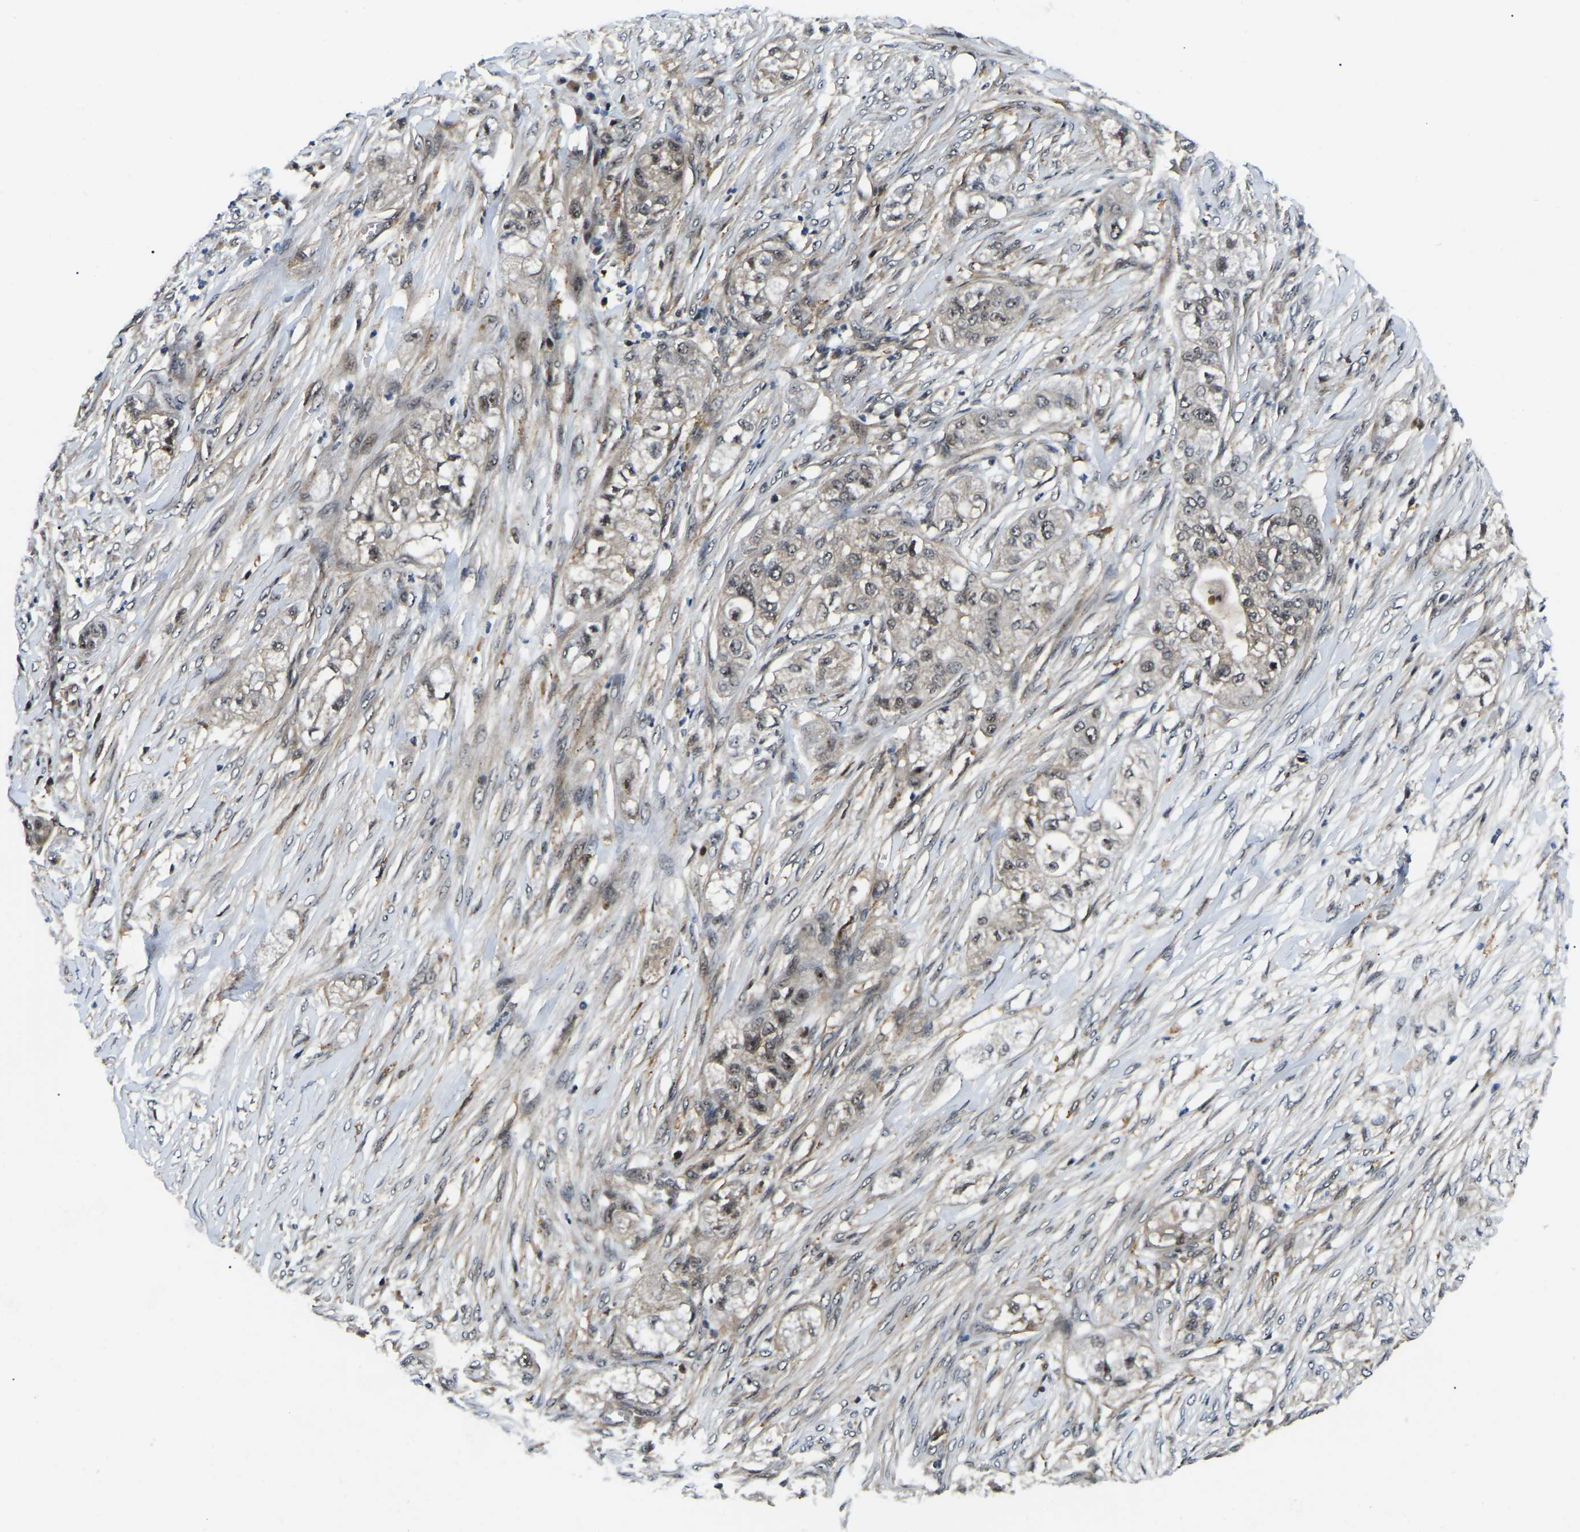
{"staining": {"intensity": "moderate", "quantity": "25%-75%", "location": "nuclear"}, "tissue": "pancreatic cancer", "cell_type": "Tumor cells", "image_type": "cancer", "snomed": [{"axis": "morphology", "description": "Adenocarcinoma, NOS"}, {"axis": "topography", "description": "Pancreas"}], "caption": "Pancreatic adenocarcinoma stained with IHC exhibits moderate nuclear expression in approximately 25%-75% of tumor cells.", "gene": "RRP1B", "patient": {"sex": "female", "age": 78}}